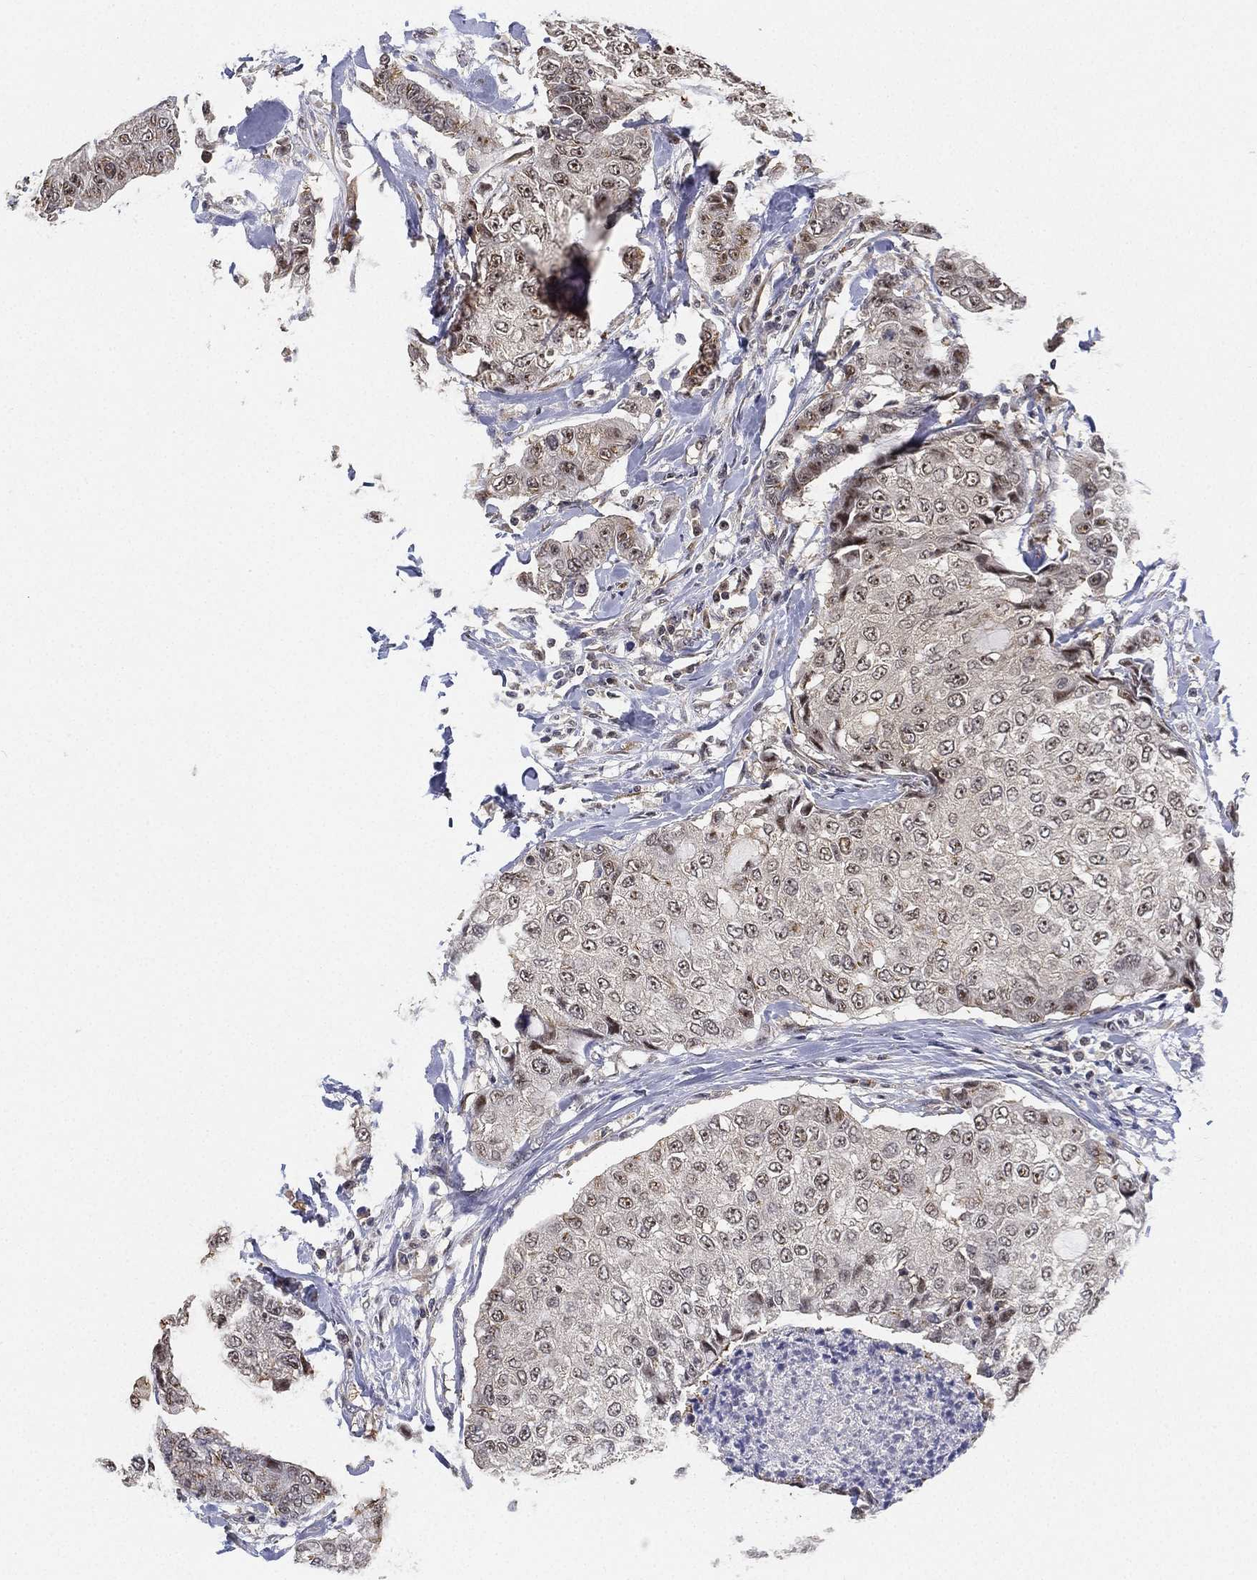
{"staining": {"intensity": "weak", "quantity": "<25%", "location": "nuclear"}, "tissue": "breast cancer", "cell_type": "Tumor cells", "image_type": "cancer", "snomed": [{"axis": "morphology", "description": "Duct carcinoma"}, {"axis": "topography", "description": "Breast"}], "caption": "A micrograph of breast intraductal carcinoma stained for a protein demonstrates no brown staining in tumor cells.", "gene": "PPP1R16B", "patient": {"sex": "female", "age": 27}}